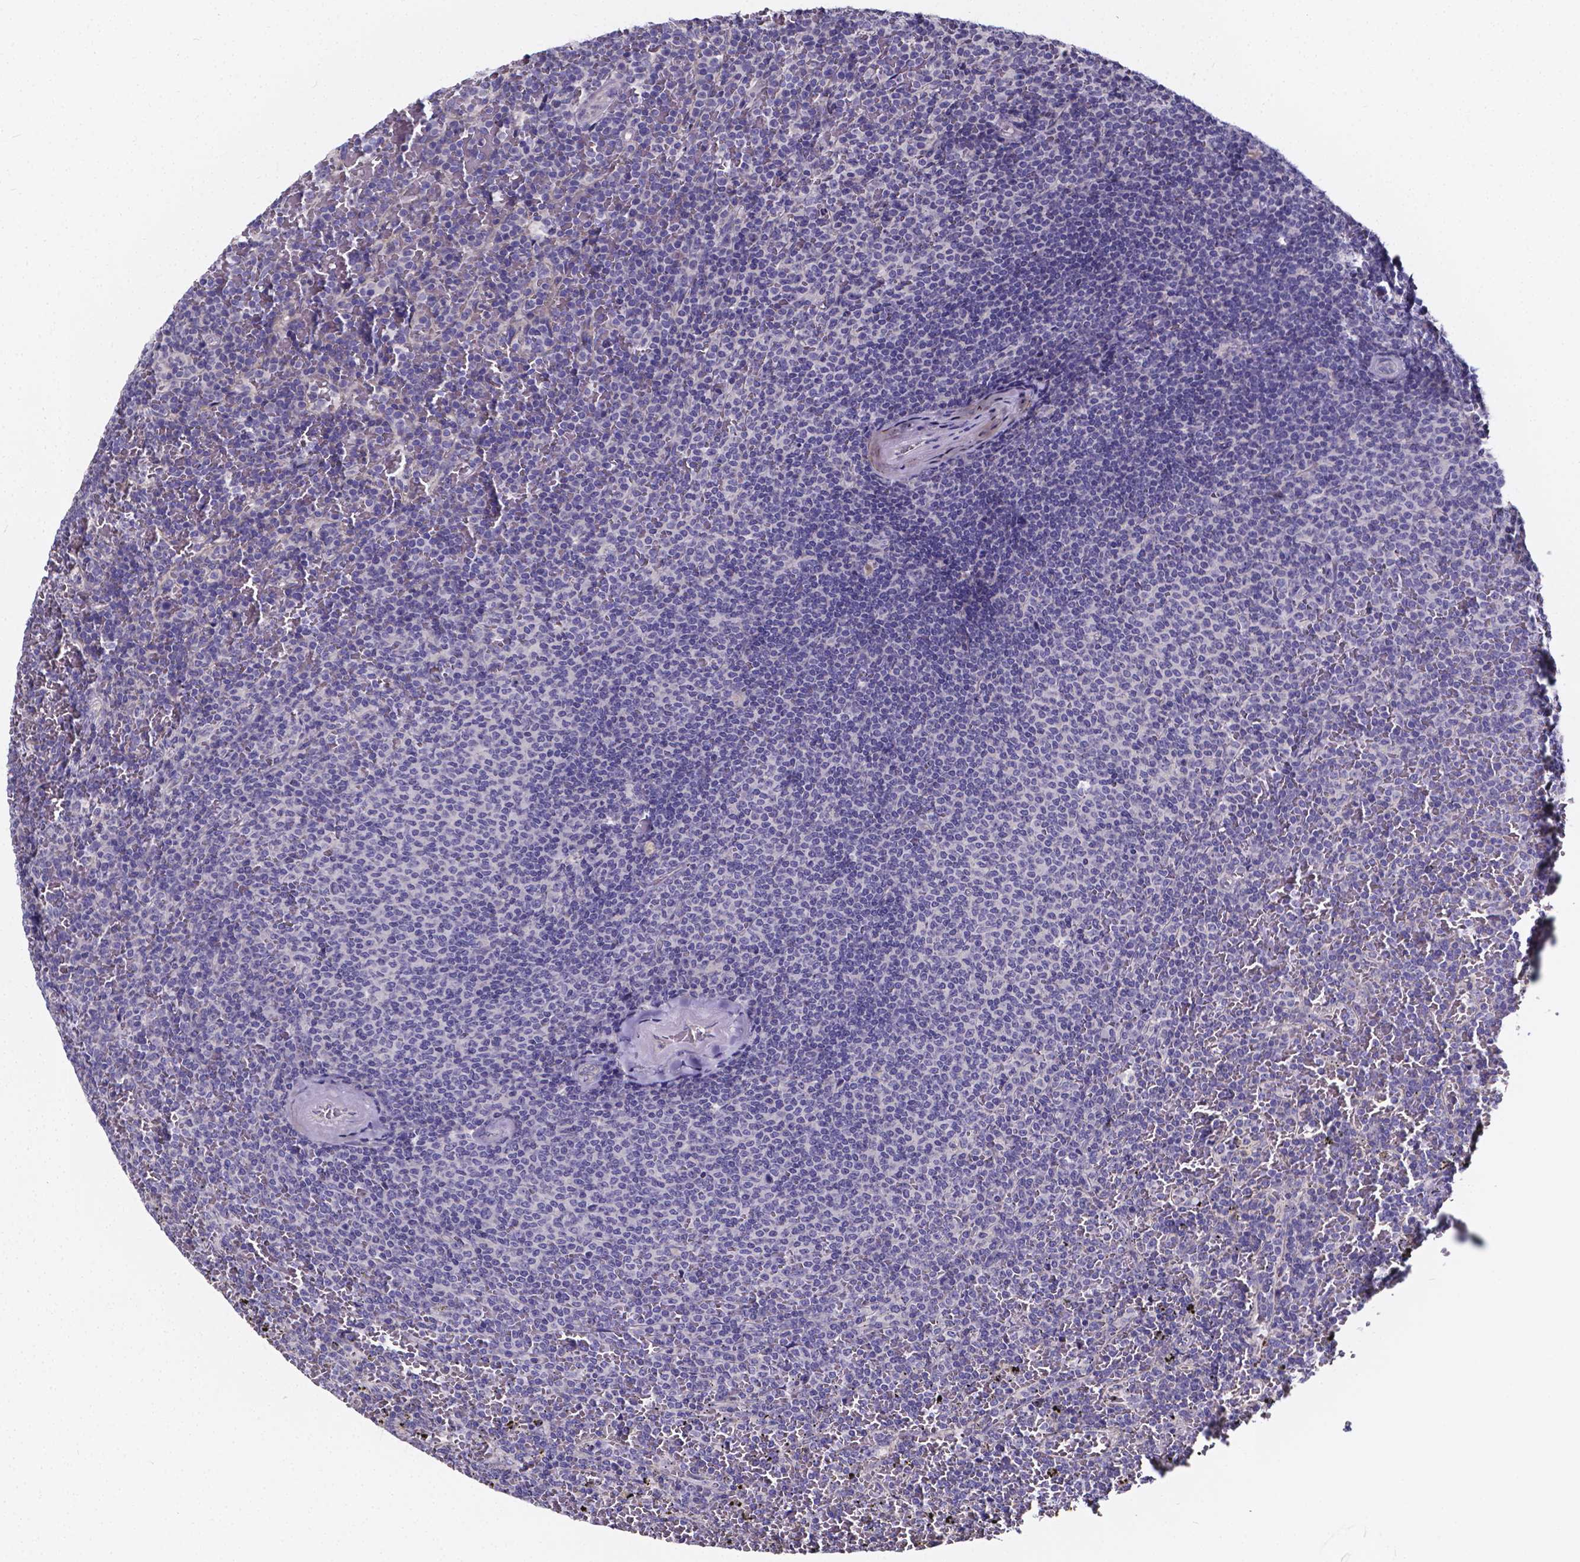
{"staining": {"intensity": "negative", "quantity": "none", "location": "none"}, "tissue": "lymphoma", "cell_type": "Tumor cells", "image_type": "cancer", "snomed": [{"axis": "morphology", "description": "Malignant lymphoma, non-Hodgkin's type, Low grade"}, {"axis": "topography", "description": "Spleen"}], "caption": "Human malignant lymphoma, non-Hodgkin's type (low-grade) stained for a protein using immunohistochemistry displays no staining in tumor cells.", "gene": "CACNG8", "patient": {"sex": "female", "age": 77}}